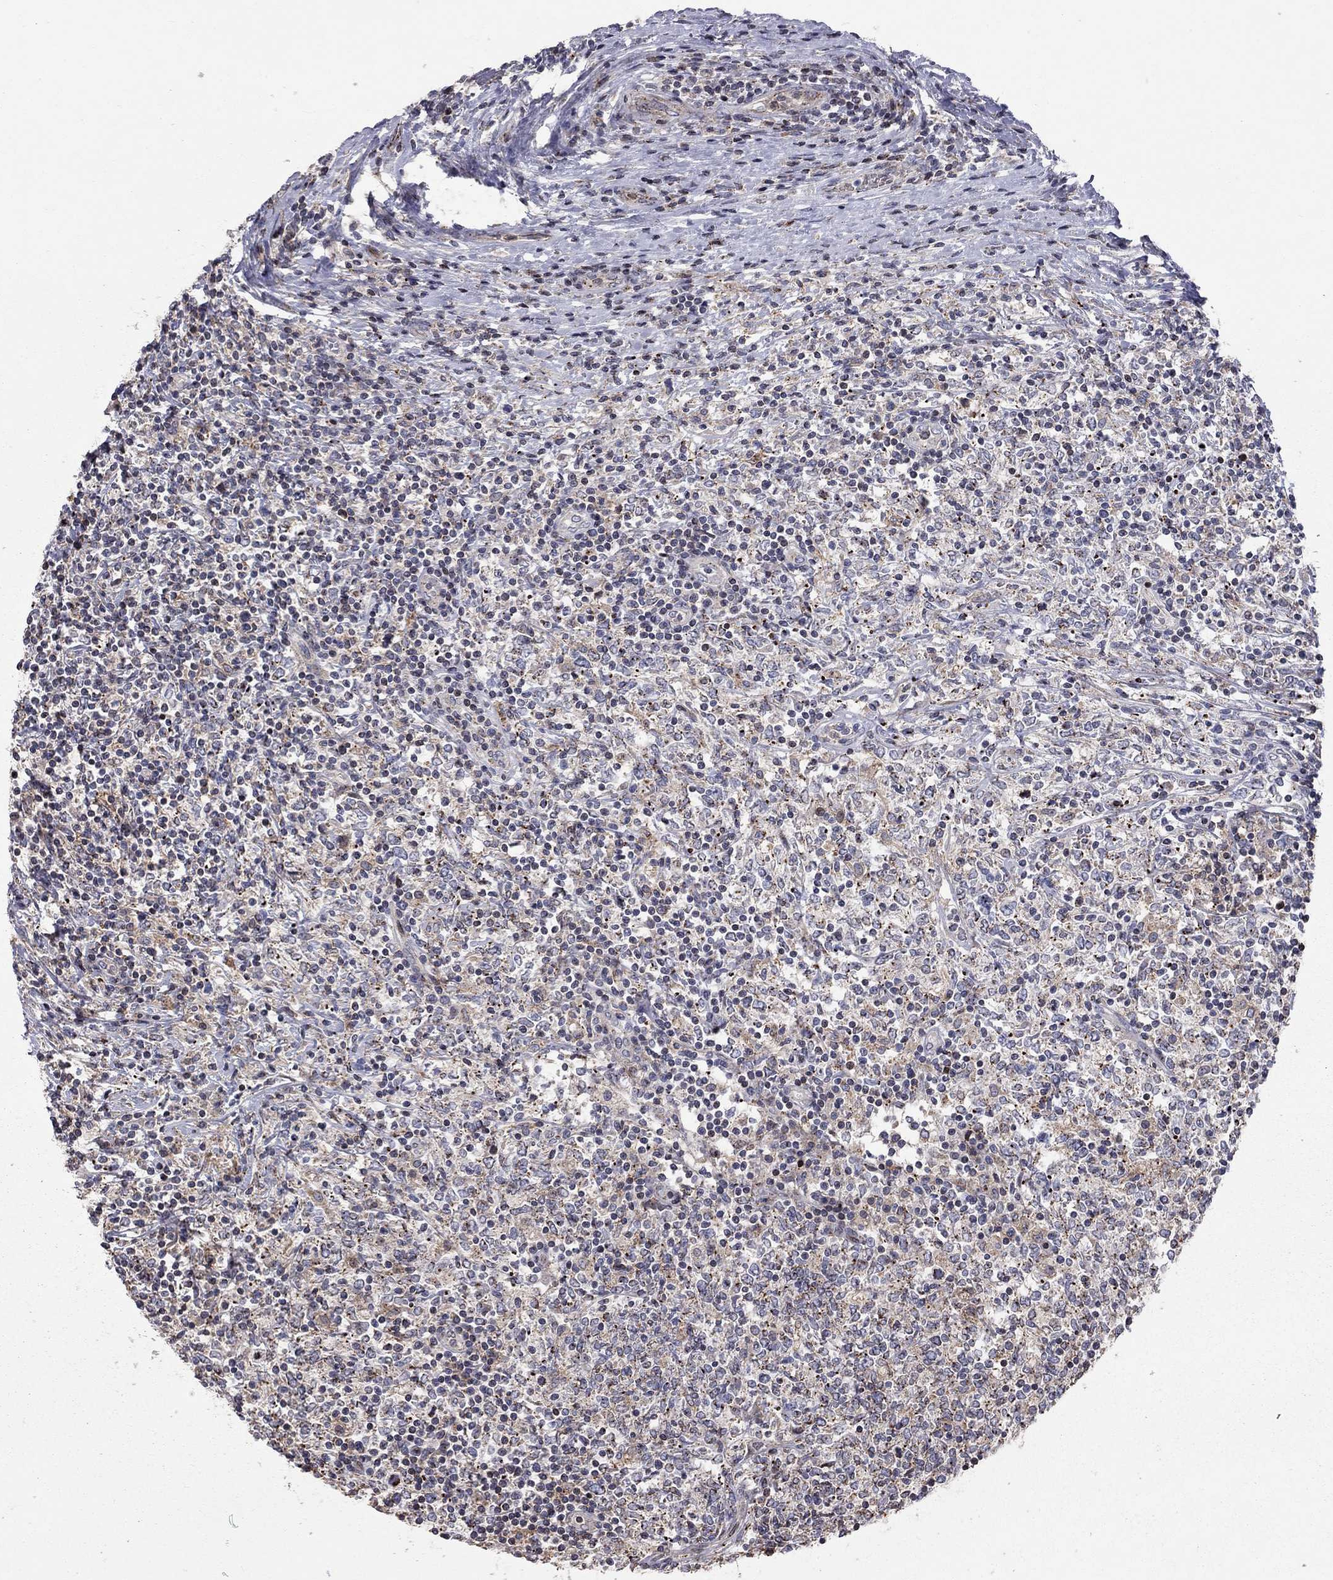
{"staining": {"intensity": "weak", "quantity": ">75%", "location": "cytoplasmic/membranous"}, "tissue": "lymphoma", "cell_type": "Tumor cells", "image_type": "cancer", "snomed": [{"axis": "morphology", "description": "Malignant lymphoma, non-Hodgkin's type, High grade"}, {"axis": "topography", "description": "Lymph node"}], "caption": "Lymphoma stained with a protein marker exhibits weak staining in tumor cells.", "gene": "ERN2", "patient": {"sex": "female", "age": 84}}